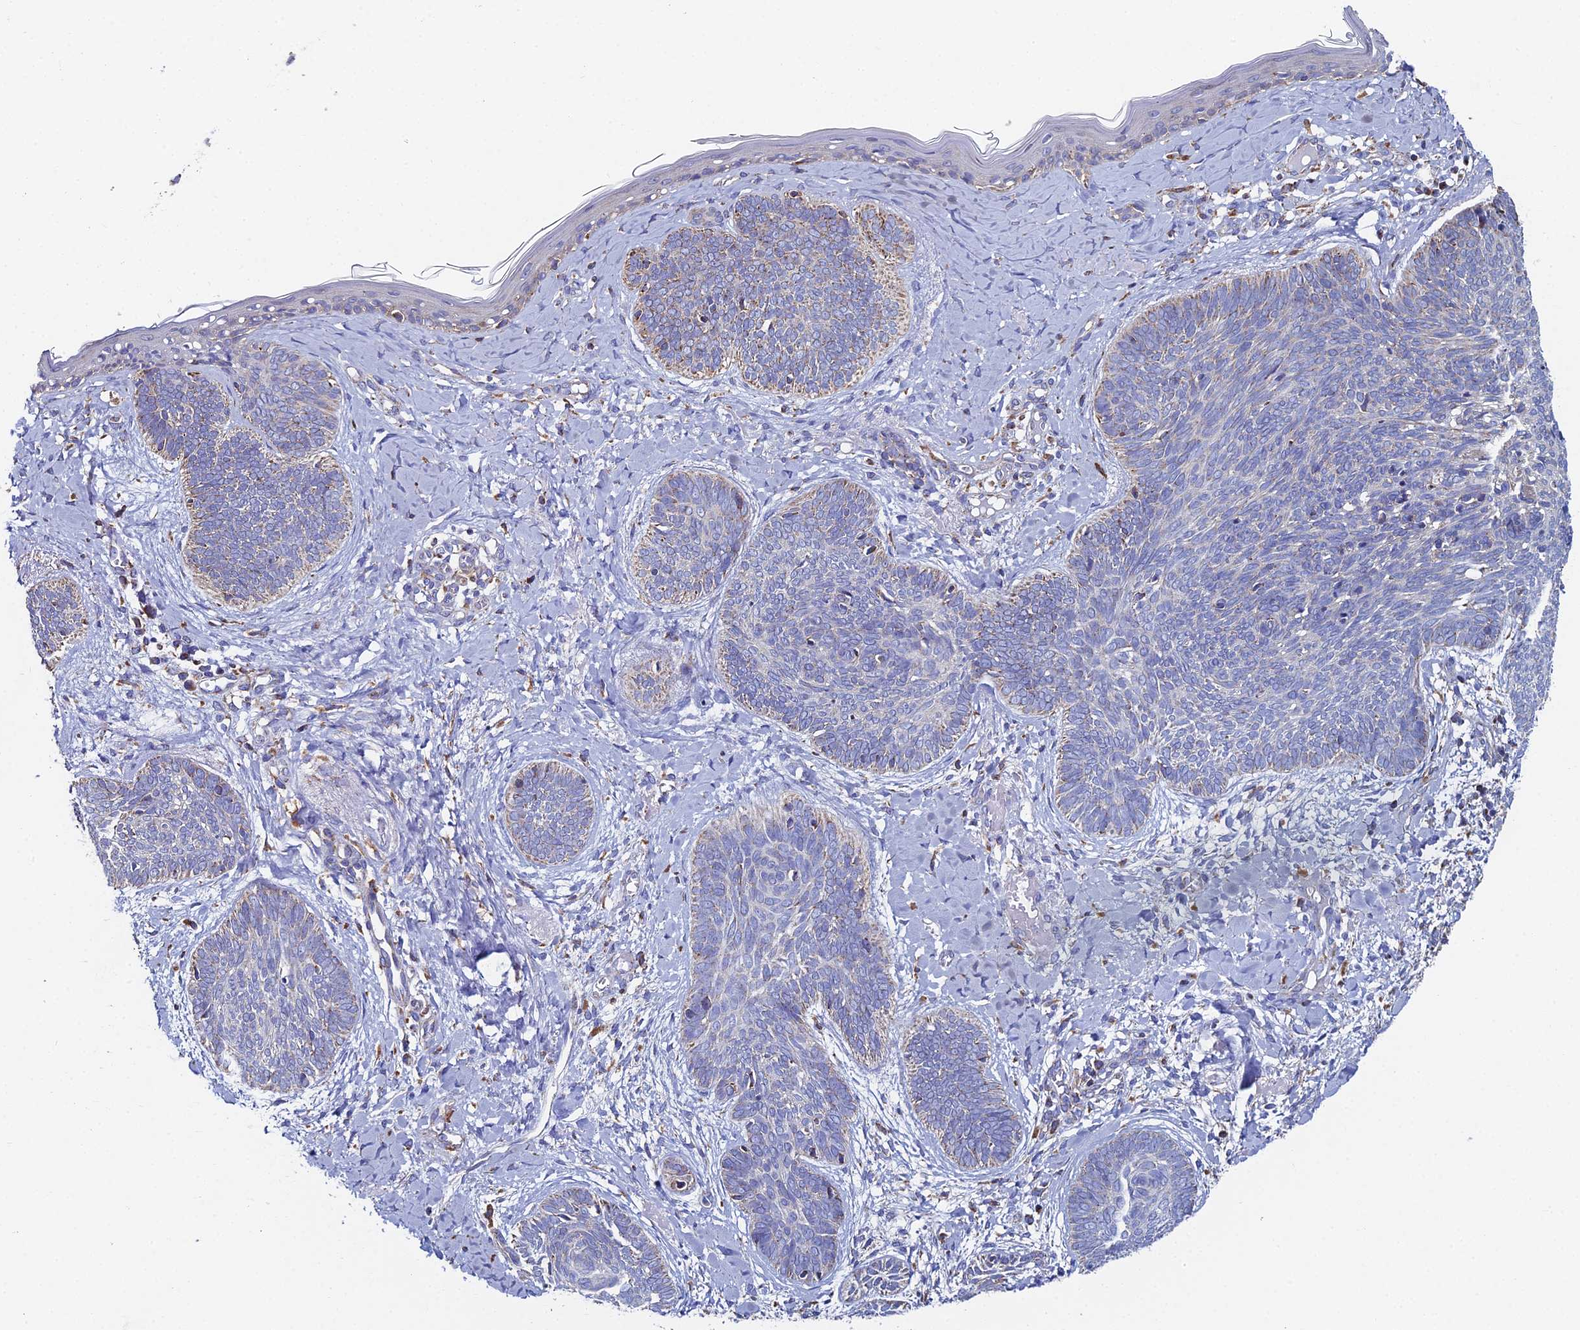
{"staining": {"intensity": "weak", "quantity": "<25%", "location": "cytoplasmic/membranous"}, "tissue": "skin cancer", "cell_type": "Tumor cells", "image_type": "cancer", "snomed": [{"axis": "morphology", "description": "Basal cell carcinoma"}, {"axis": "topography", "description": "Skin"}], "caption": "High power microscopy micrograph of an immunohistochemistry histopathology image of basal cell carcinoma (skin), revealing no significant positivity in tumor cells.", "gene": "SPOCK2", "patient": {"sex": "female", "age": 81}}